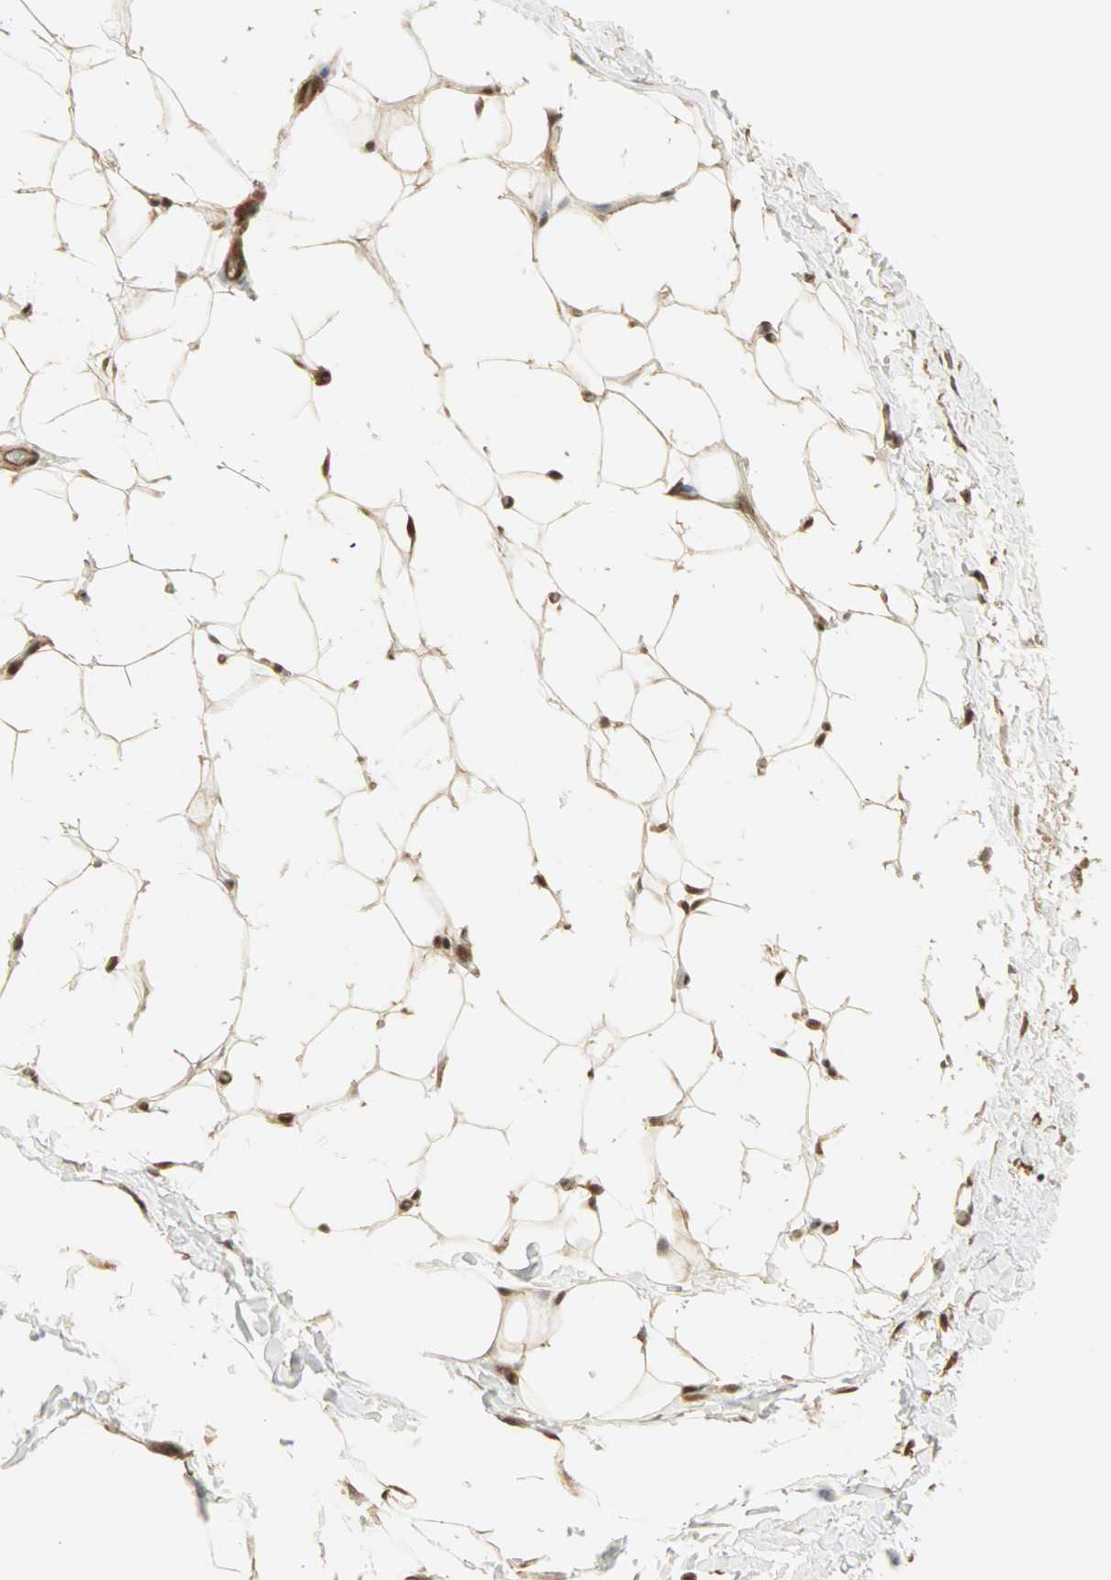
{"staining": {"intensity": "moderate", "quantity": ">75%", "location": "cytoplasmic/membranous,nuclear"}, "tissue": "adipose tissue", "cell_type": "Adipocytes", "image_type": "normal", "snomed": [{"axis": "morphology", "description": "Normal tissue, NOS"}, {"axis": "topography", "description": "Soft tissue"}], "caption": "A photomicrograph showing moderate cytoplasmic/membranous,nuclear staining in about >75% of adipocytes in unremarkable adipose tissue, as visualized by brown immunohistochemical staining.", "gene": "CSNK2B", "patient": {"sex": "male", "age": 26}}